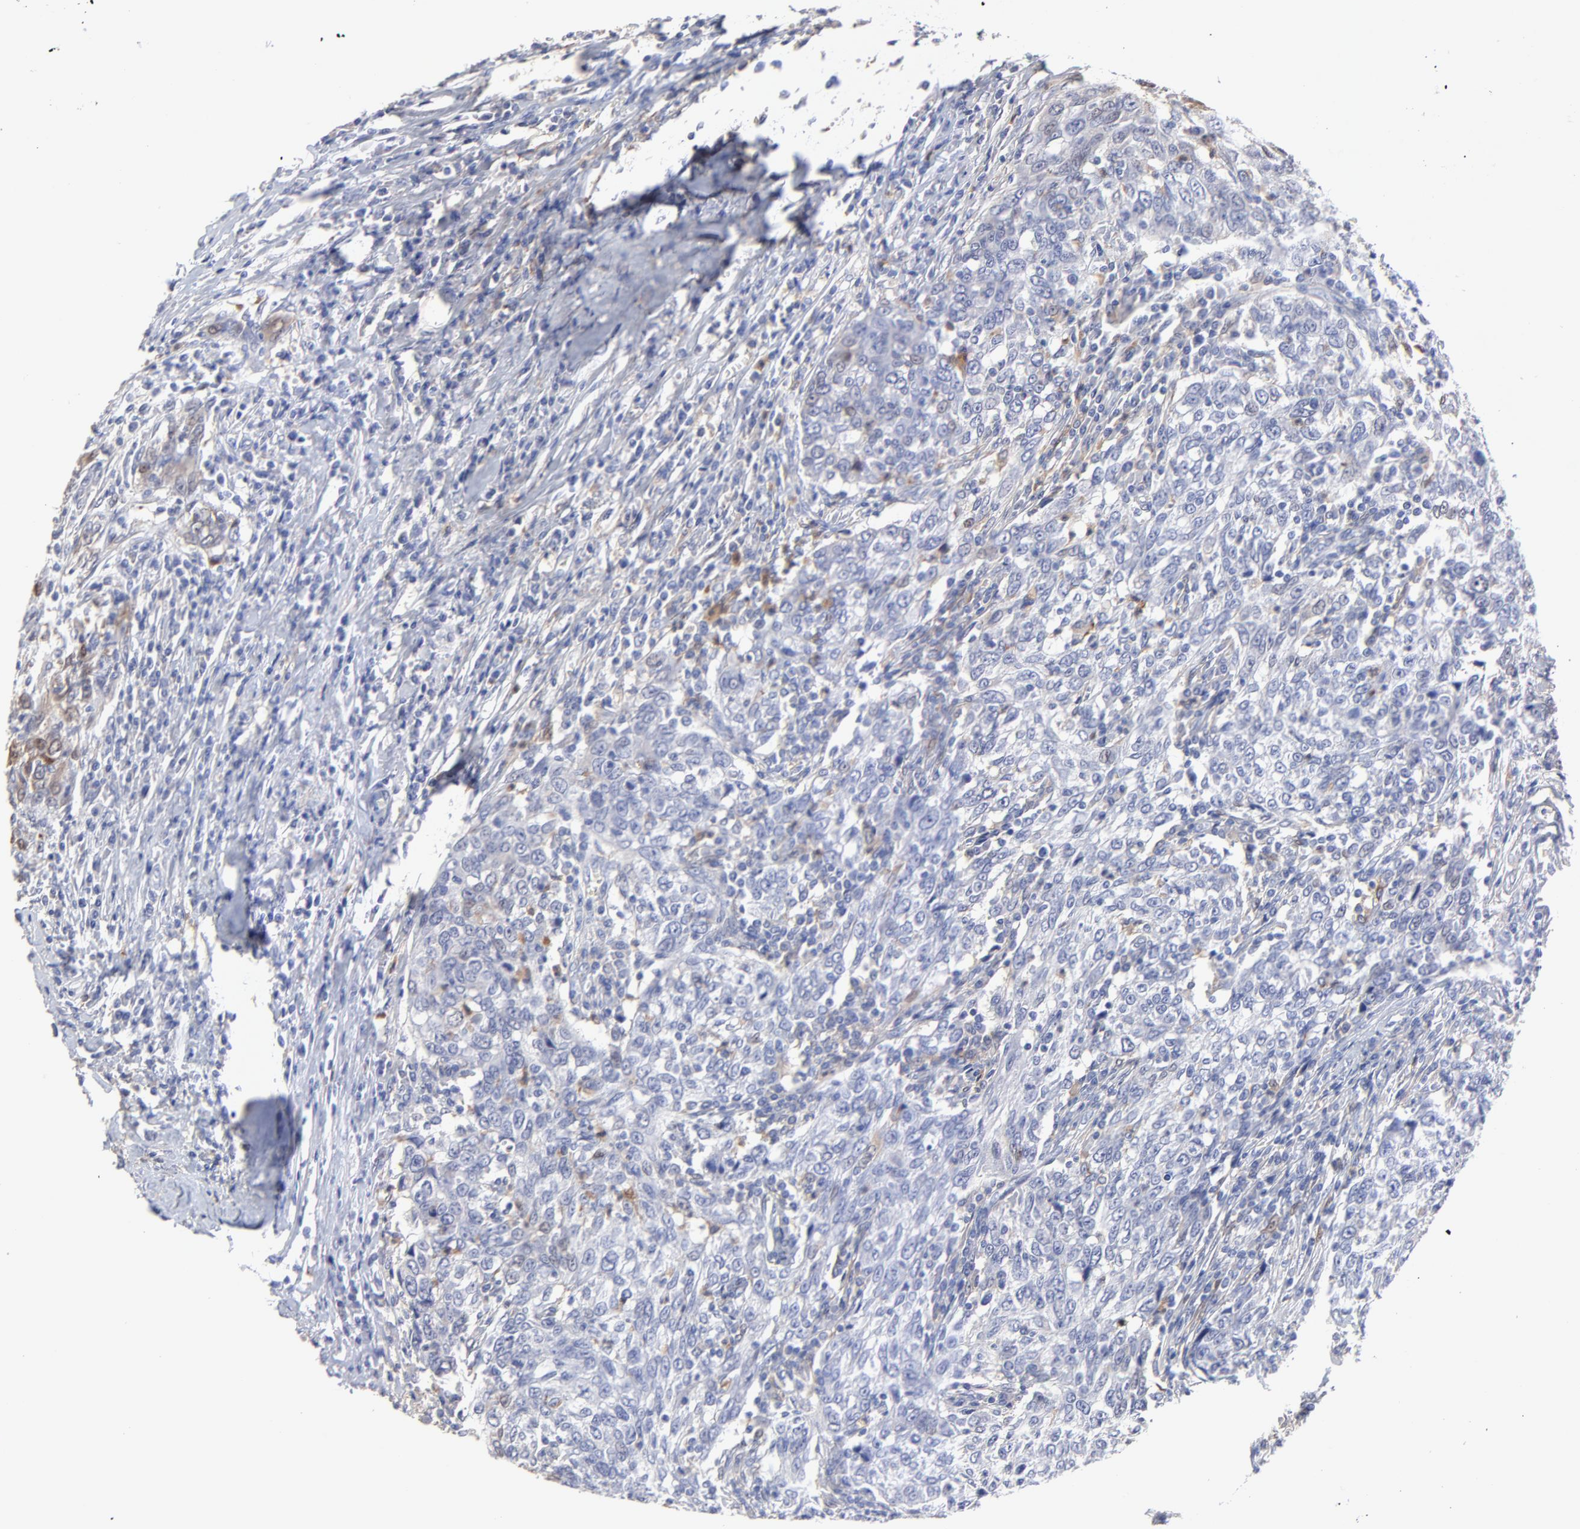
{"staining": {"intensity": "weak", "quantity": "<25%", "location": "cytoplasmic/membranous"}, "tissue": "breast cancer", "cell_type": "Tumor cells", "image_type": "cancer", "snomed": [{"axis": "morphology", "description": "Duct carcinoma"}, {"axis": "topography", "description": "Breast"}], "caption": "A micrograph of infiltrating ductal carcinoma (breast) stained for a protein exhibits no brown staining in tumor cells. (DAB (3,3'-diaminobenzidine) IHC, high magnification).", "gene": "SMARCA1", "patient": {"sex": "female", "age": 50}}